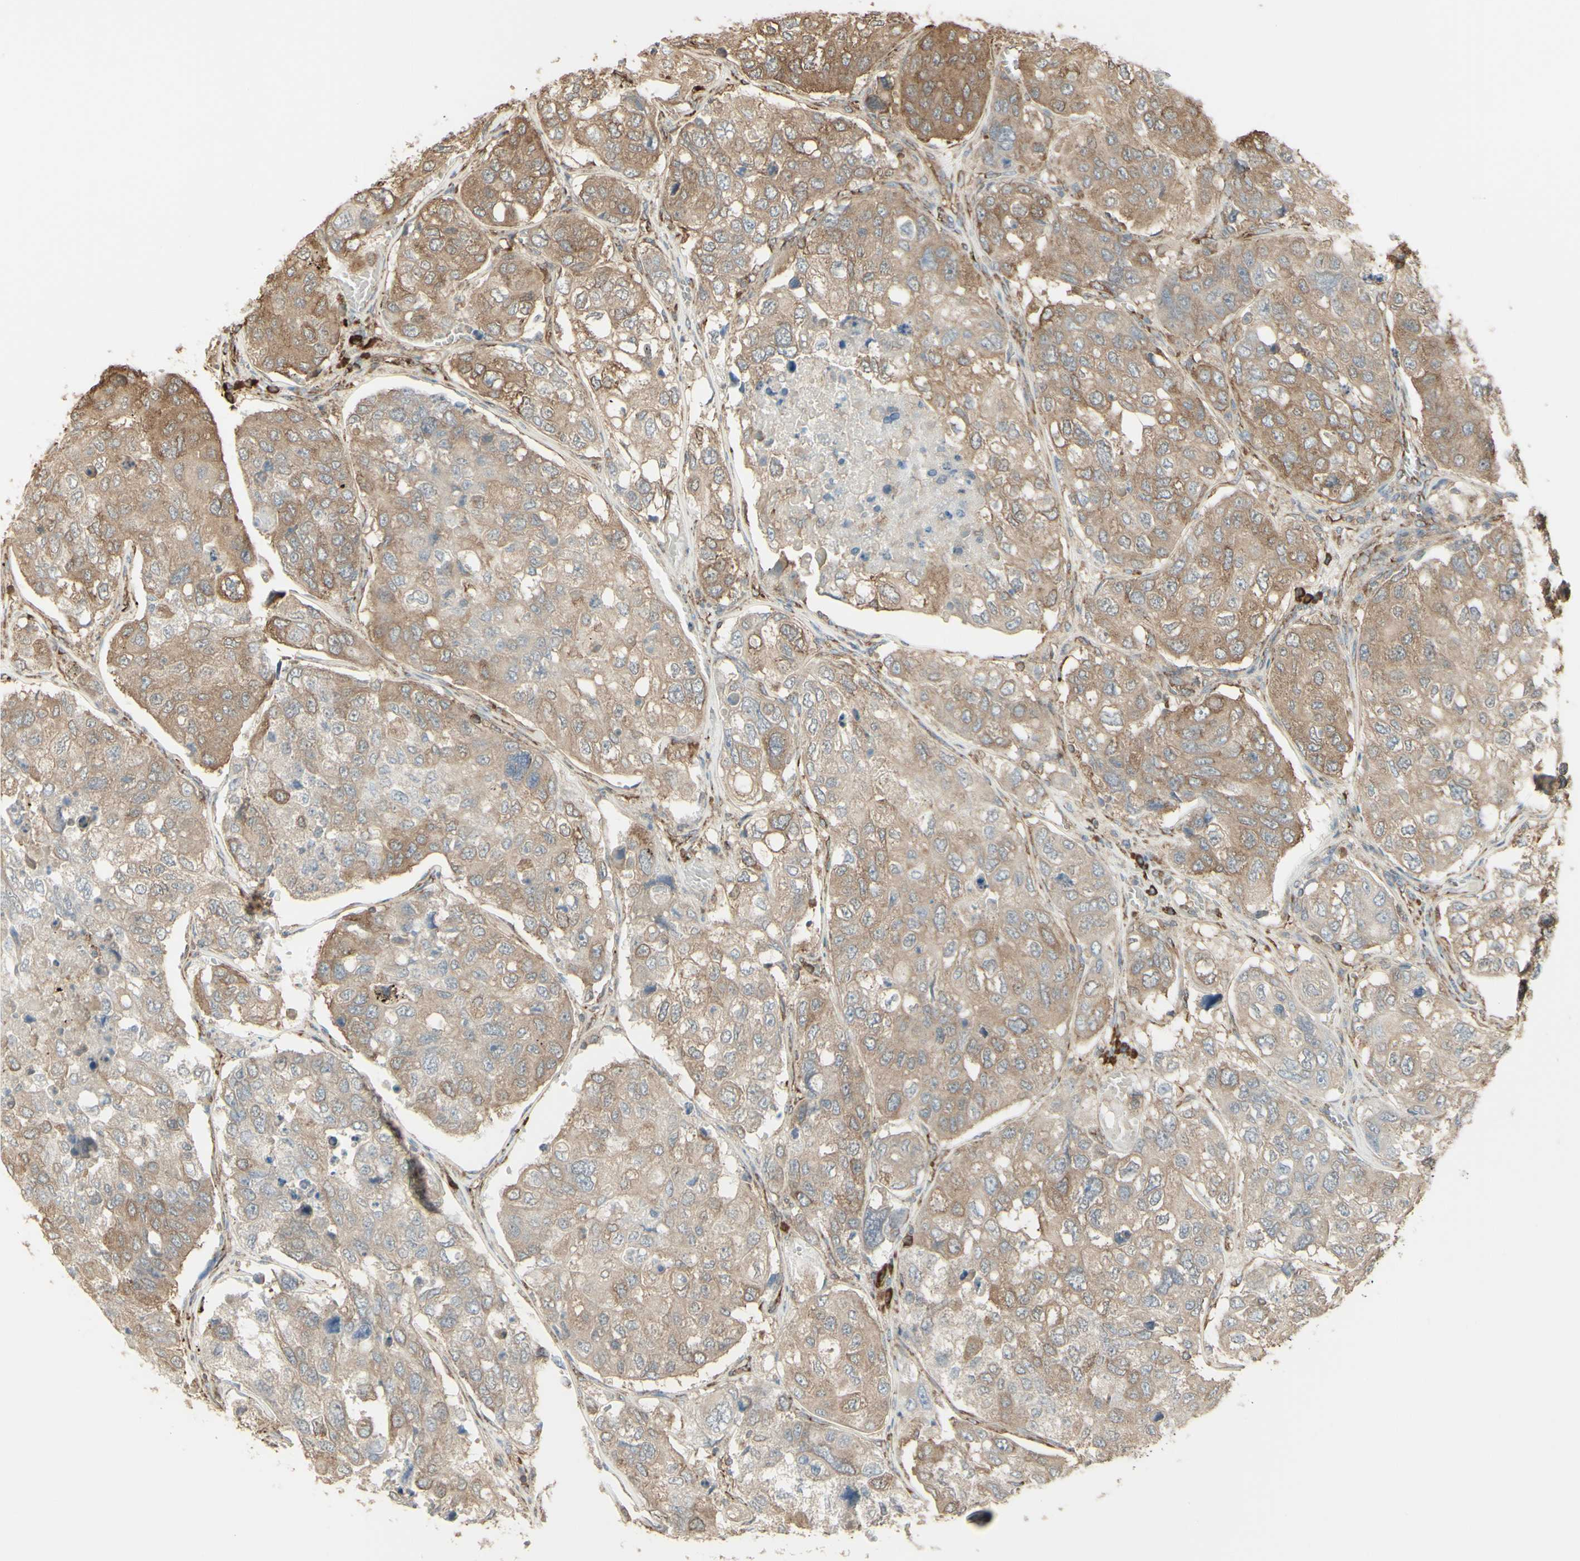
{"staining": {"intensity": "moderate", "quantity": "25%-75%", "location": "cytoplasmic/membranous"}, "tissue": "urothelial cancer", "cell_type": "Tumor cells", "image_type": "cancer", "snomed": [{"axis": "morphology", "description": "Urothelial carcinoma, High grade"}, {"axis": "topography", "description": "Lymph node"}, {"axis": "topography", "description": "Urinary bladder"}], "caption": "This is an image of IHC staining of high-grade urothelial carcinoma, which shows moderate positivity in the cytoplasmic/membranous of tumor cells.", "gene": "EEF1B2", "patient": {"sex": "male", "age": 51}}